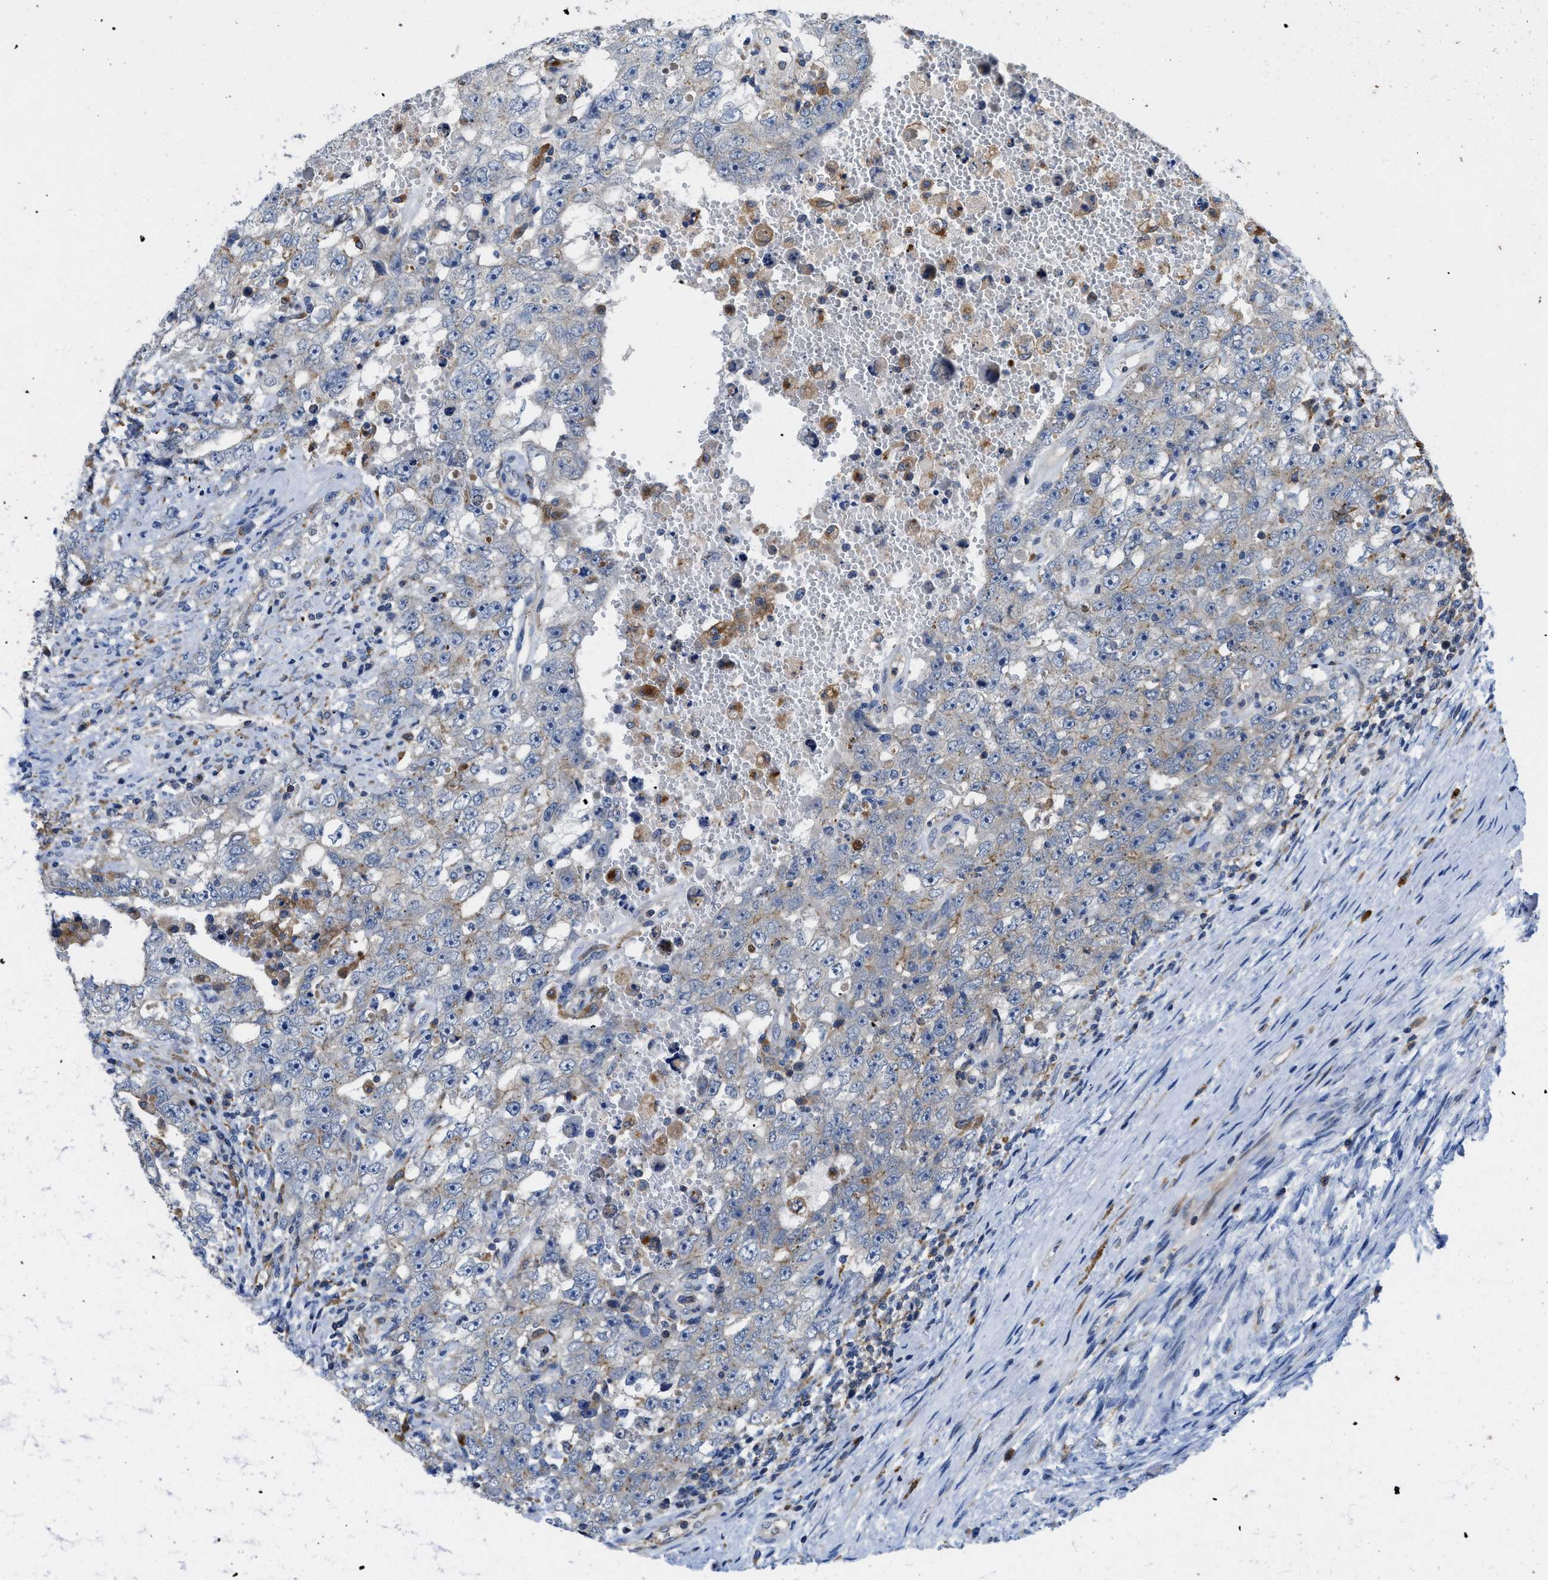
{"staining": {"intensity": "negative", "quantity": "none", "location": "none"}, "tissue": "testis cancer", "cell_type": "Tumor cells", "image_type": "cancer", "snomed": [{"axis": "morphology", "description": "Carcinoma, Embryonal, NOS"}, {"axis": "topography", "description": "Testis"}], "caption": "DAB immunohistochemical staining of testis cancer (embryonal carcinoma) exhibits no significant expression in tumor cells.", "gene": "ENPP4", "patient": {"sex": "male", "age": 26}}